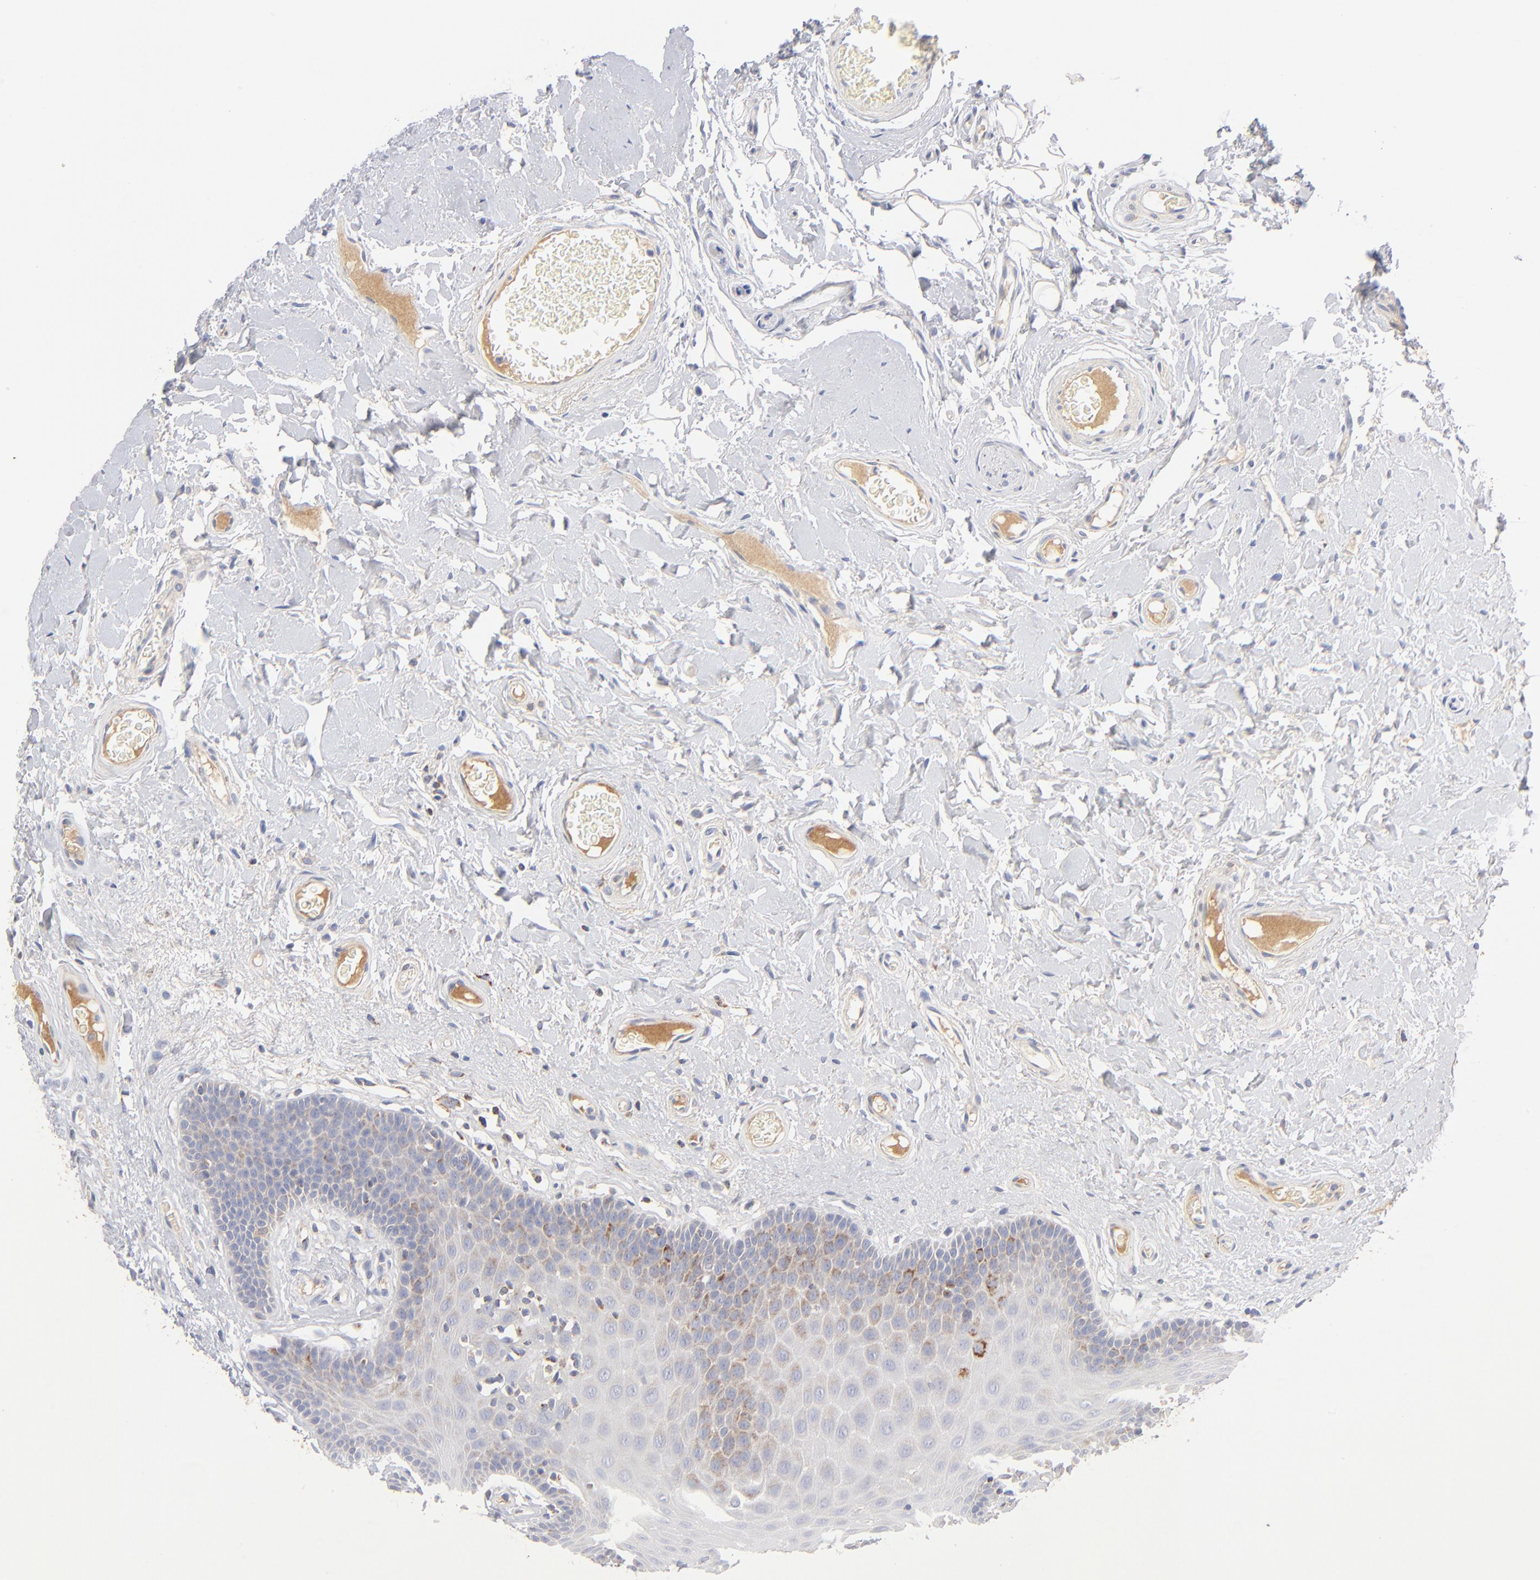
{"staining": {"intensity": "moderate", "quantity": "<25%", "location": "cytoplasmic/membranous"}, "tissue": "oral mucosa", "cell_type": "Squamous epithelial cells", "image_type": "normal", "snomed": [{"axis": "morphology", "description": "Normal tissue, NOS"}, {"axis": "morphology", "description": "Squamous cell carcinoma, NOS"}, {"axis": "topography", "description": "Skeletal muscle"}, {"axis": "topography", "description": "Oral tissue"}, {"axis": "topography", "description": "Head-Neck"}], "caption": "Brown immunohistochemical staining in benign oral mucosa demonstrates moderate cytoplasmic/membranous staining in approximately <25% of squamous epithelial cells.", "gene": "DLAT", "patient": {"sex": "male", "age": 71}}